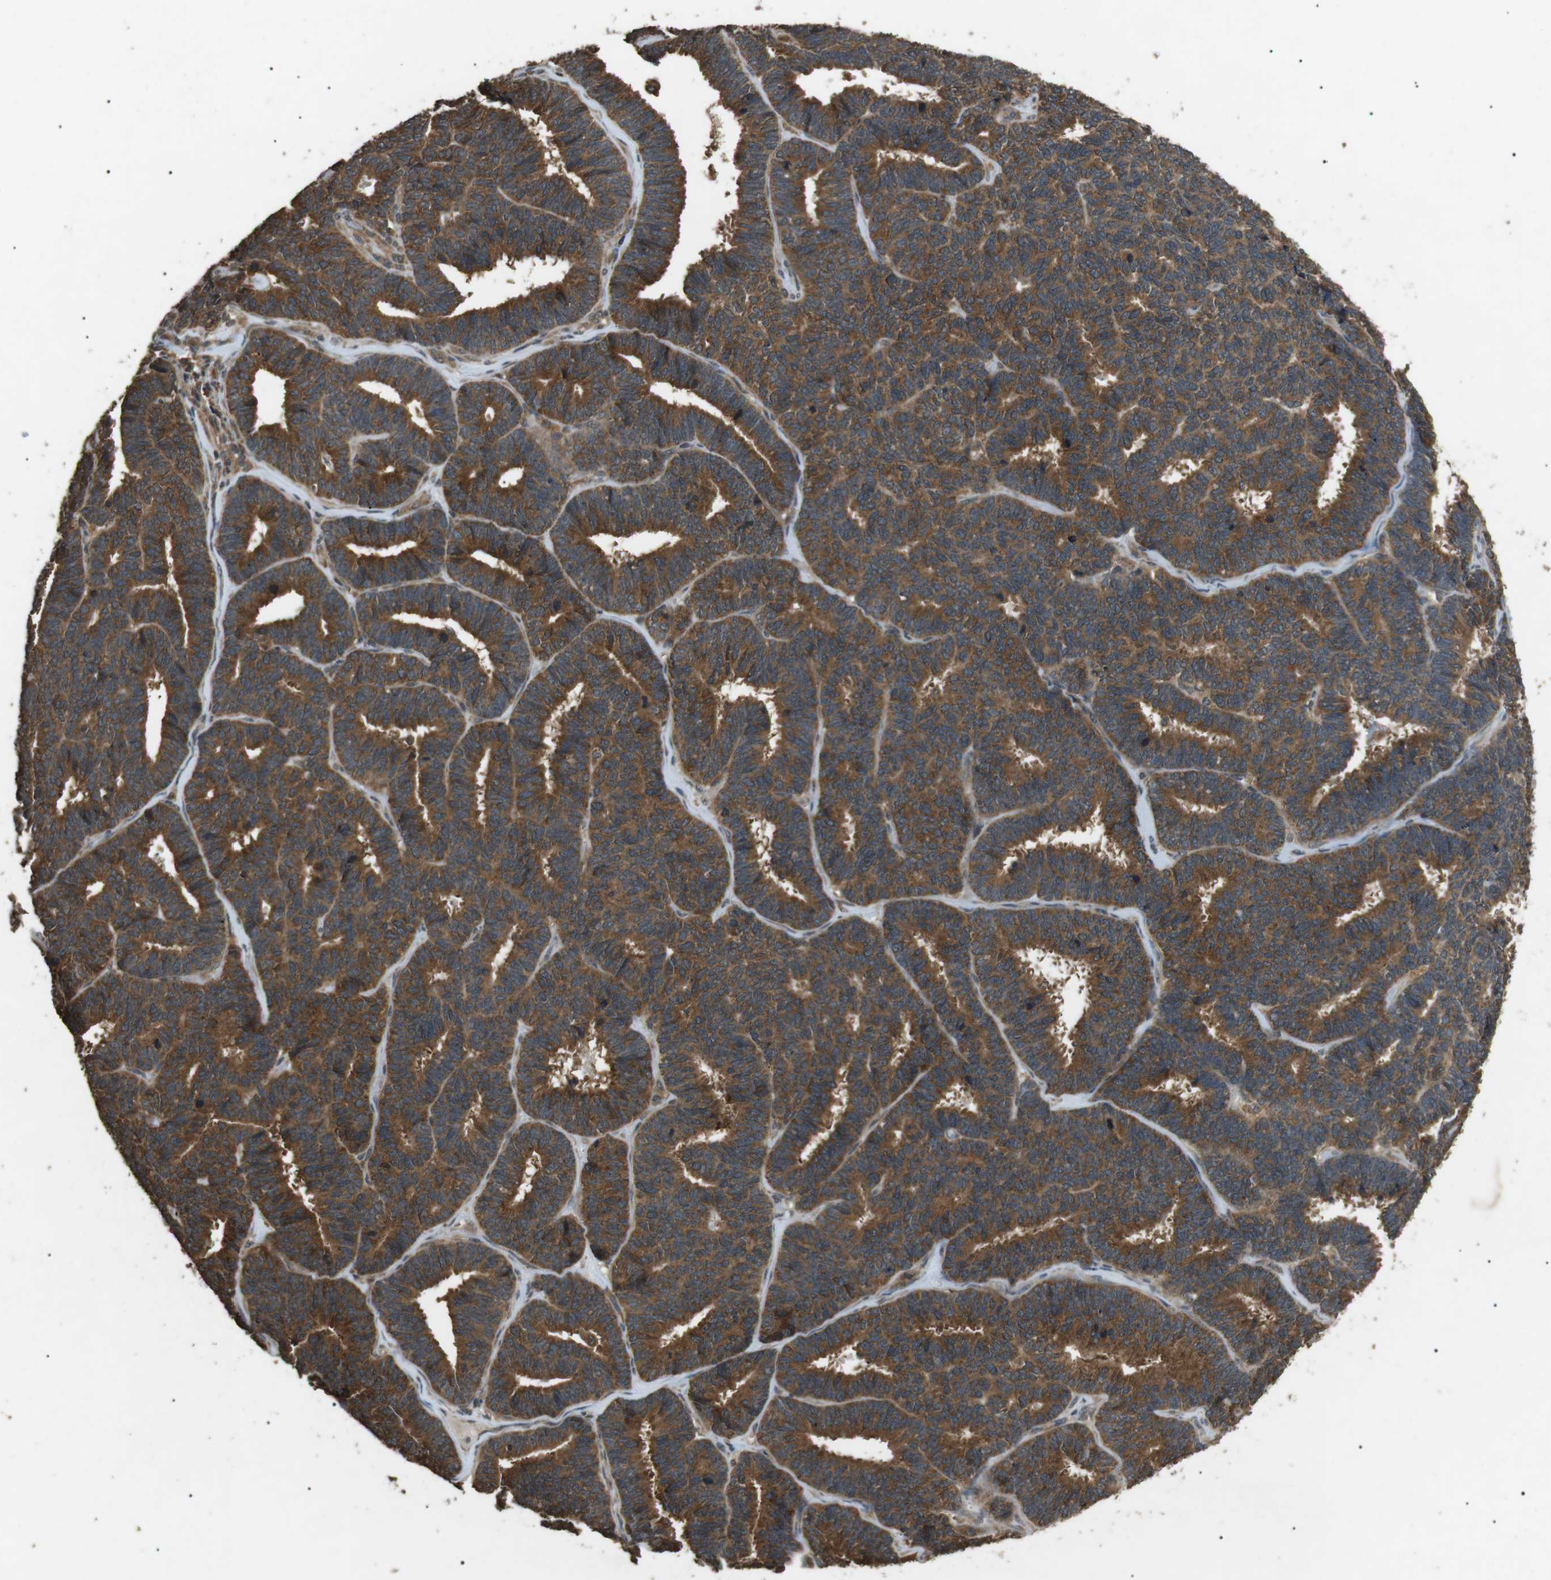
{"staining": {"intensity": "strong", "quantity": ">75%", "location": "cytoplasmic/membranous"}, "tissue": "endometrial cancer", "cell_type": "Tumor cells", "image_type": "cancer", "snomed": [{"axis": "morphology", "description": "Adenocarcinoma, NOS"}, {"axis": "topography", "description": "Endometrium"}], "caption": "This is an image of immunohistochemistry (IHC) staining of adenocarcinoma (endometrial), which shows strong expression in the cytoplasmic/membranous of tumor cells.", "gene": "TBC1D15", "patient": {"sex": "female", "age": 70}}